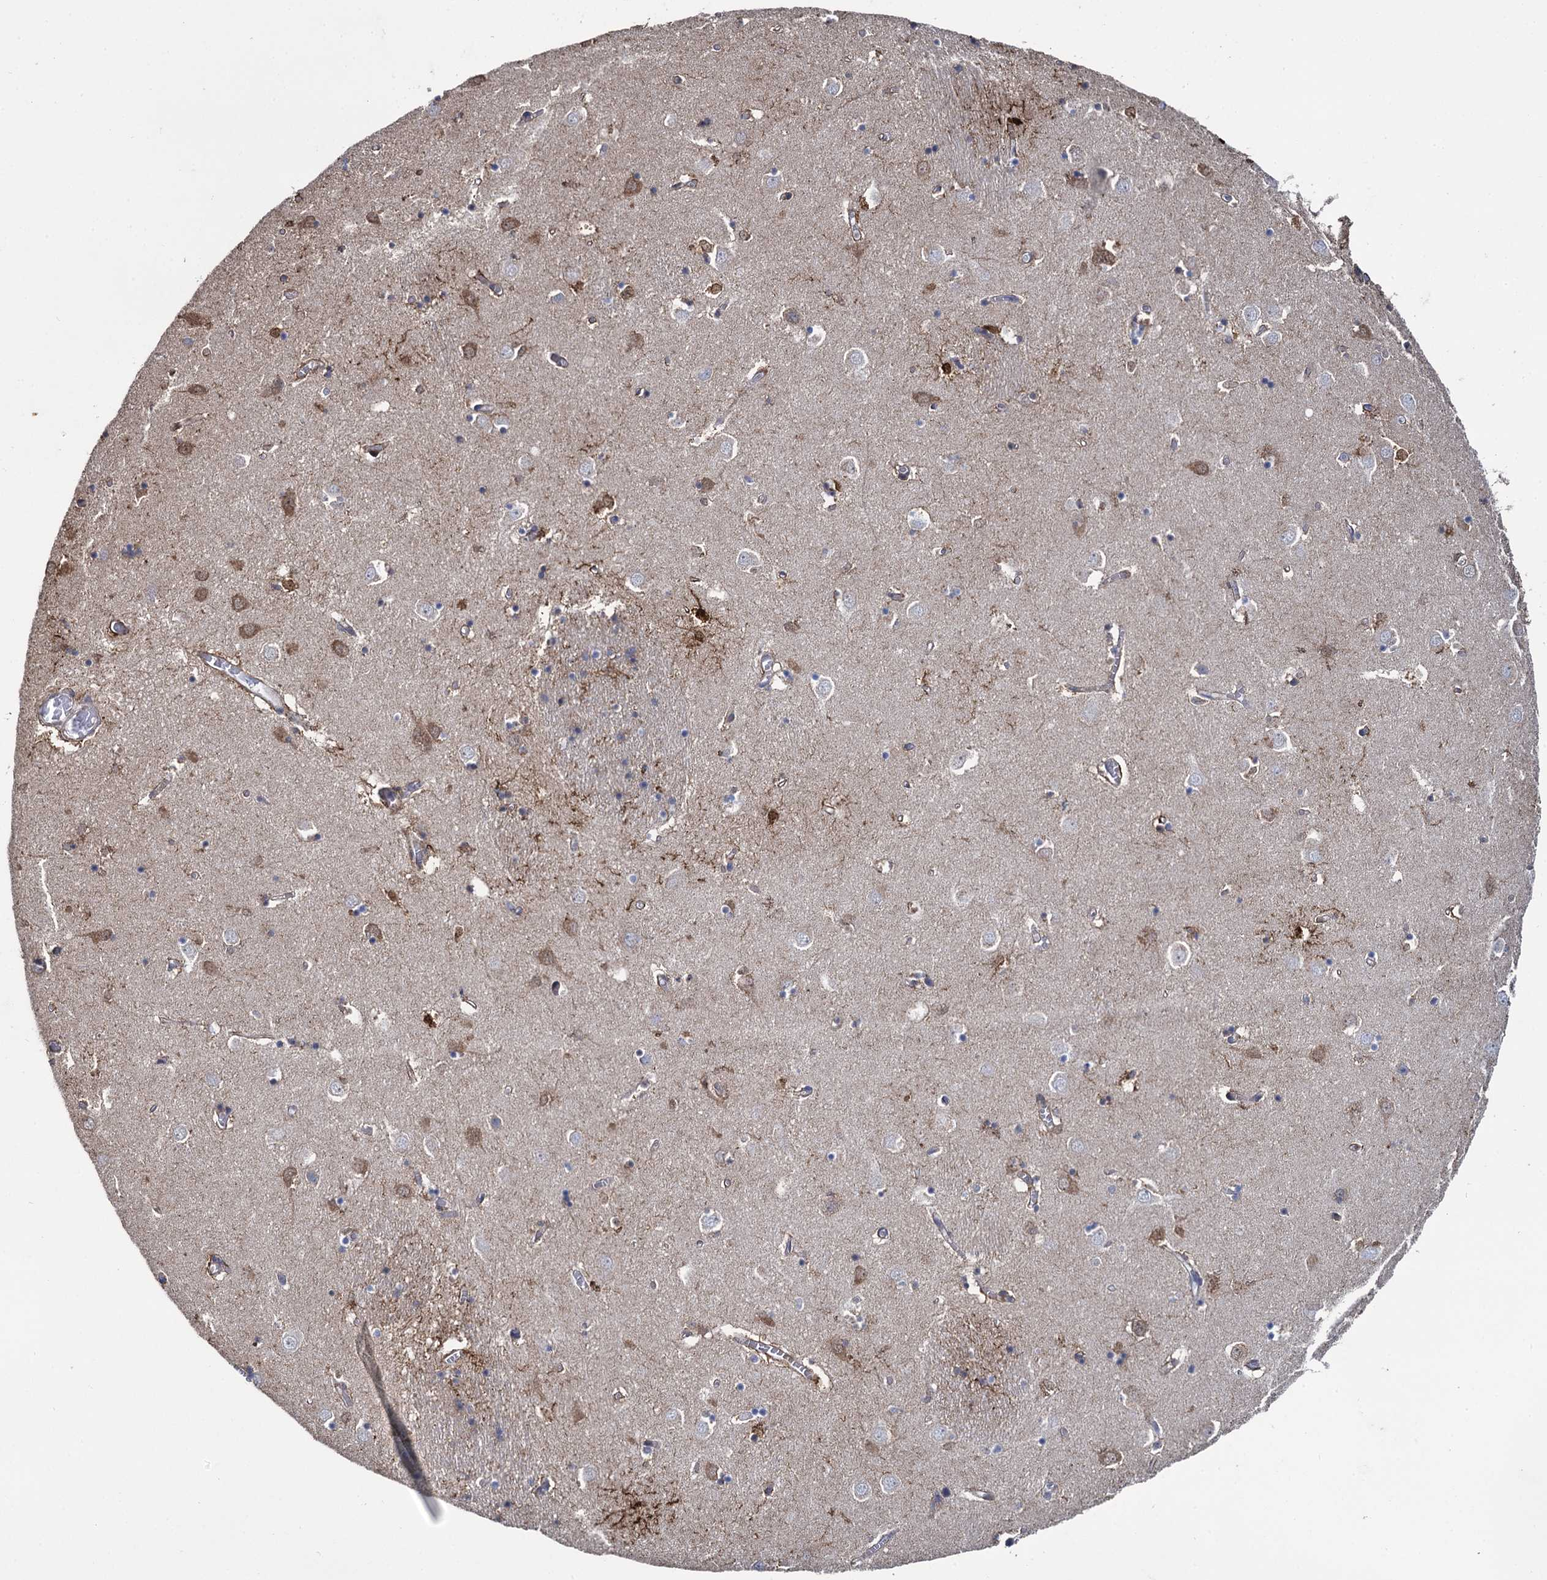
{"staining": {"intensity": "moderate", "quantity": "<25%", "location": "cytoplasmic/membranous"}, "tissue": "caudate", "cell_type": "Glial cells", "image_type": "normal", "snomed": [{"axis": "morphology", "description": "Normal tissue, NOS"}, {"axis": "topography", "description": "Lateral ventricle wall"}], "caption": "Moderate cytoplasmic/membranous positivity is seen in approximately <25% of glial cells in unremarkable caudate. Nuclei are stained in blue.", "gene": "FABP5", "patient": {"sex": "male", "age": 70}}